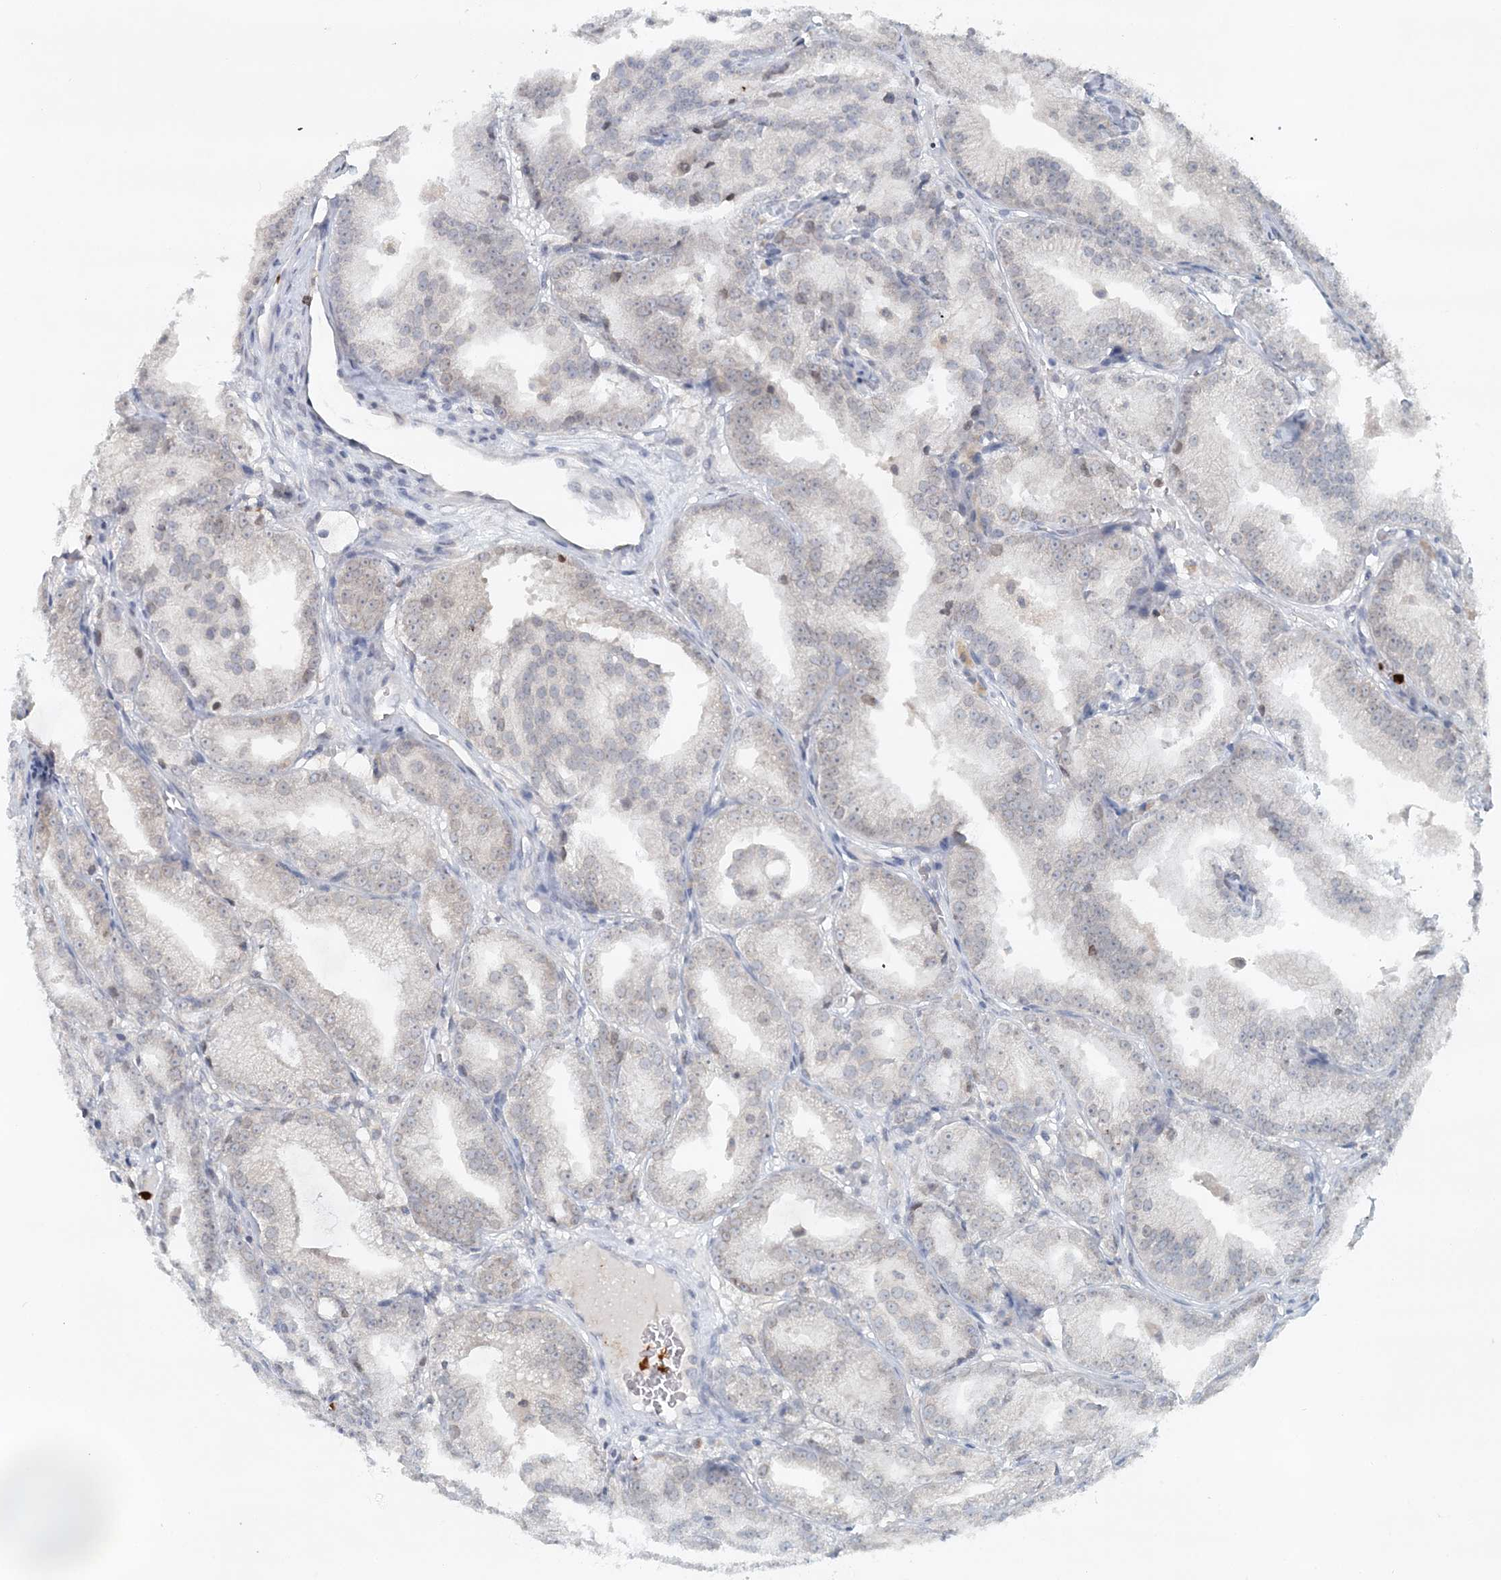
{"staining": {"intensity": "negative", "quantity": "none", "location": "none"}, "tissue": "prostate cancer", "cell_type": "Tumor cells", "image_type": "cancer", "snomed": [{"axis": "morphology", "description": "Adenocarcinoma, High grade"}, {"axis": "topography", "description": "Prostate"}], "caption": "There is no significant expression in tumor cells of prostate high-grade adenocarcinoma.", "gene": "NUP54", "patient": {"sex": "male", "age": 61}}